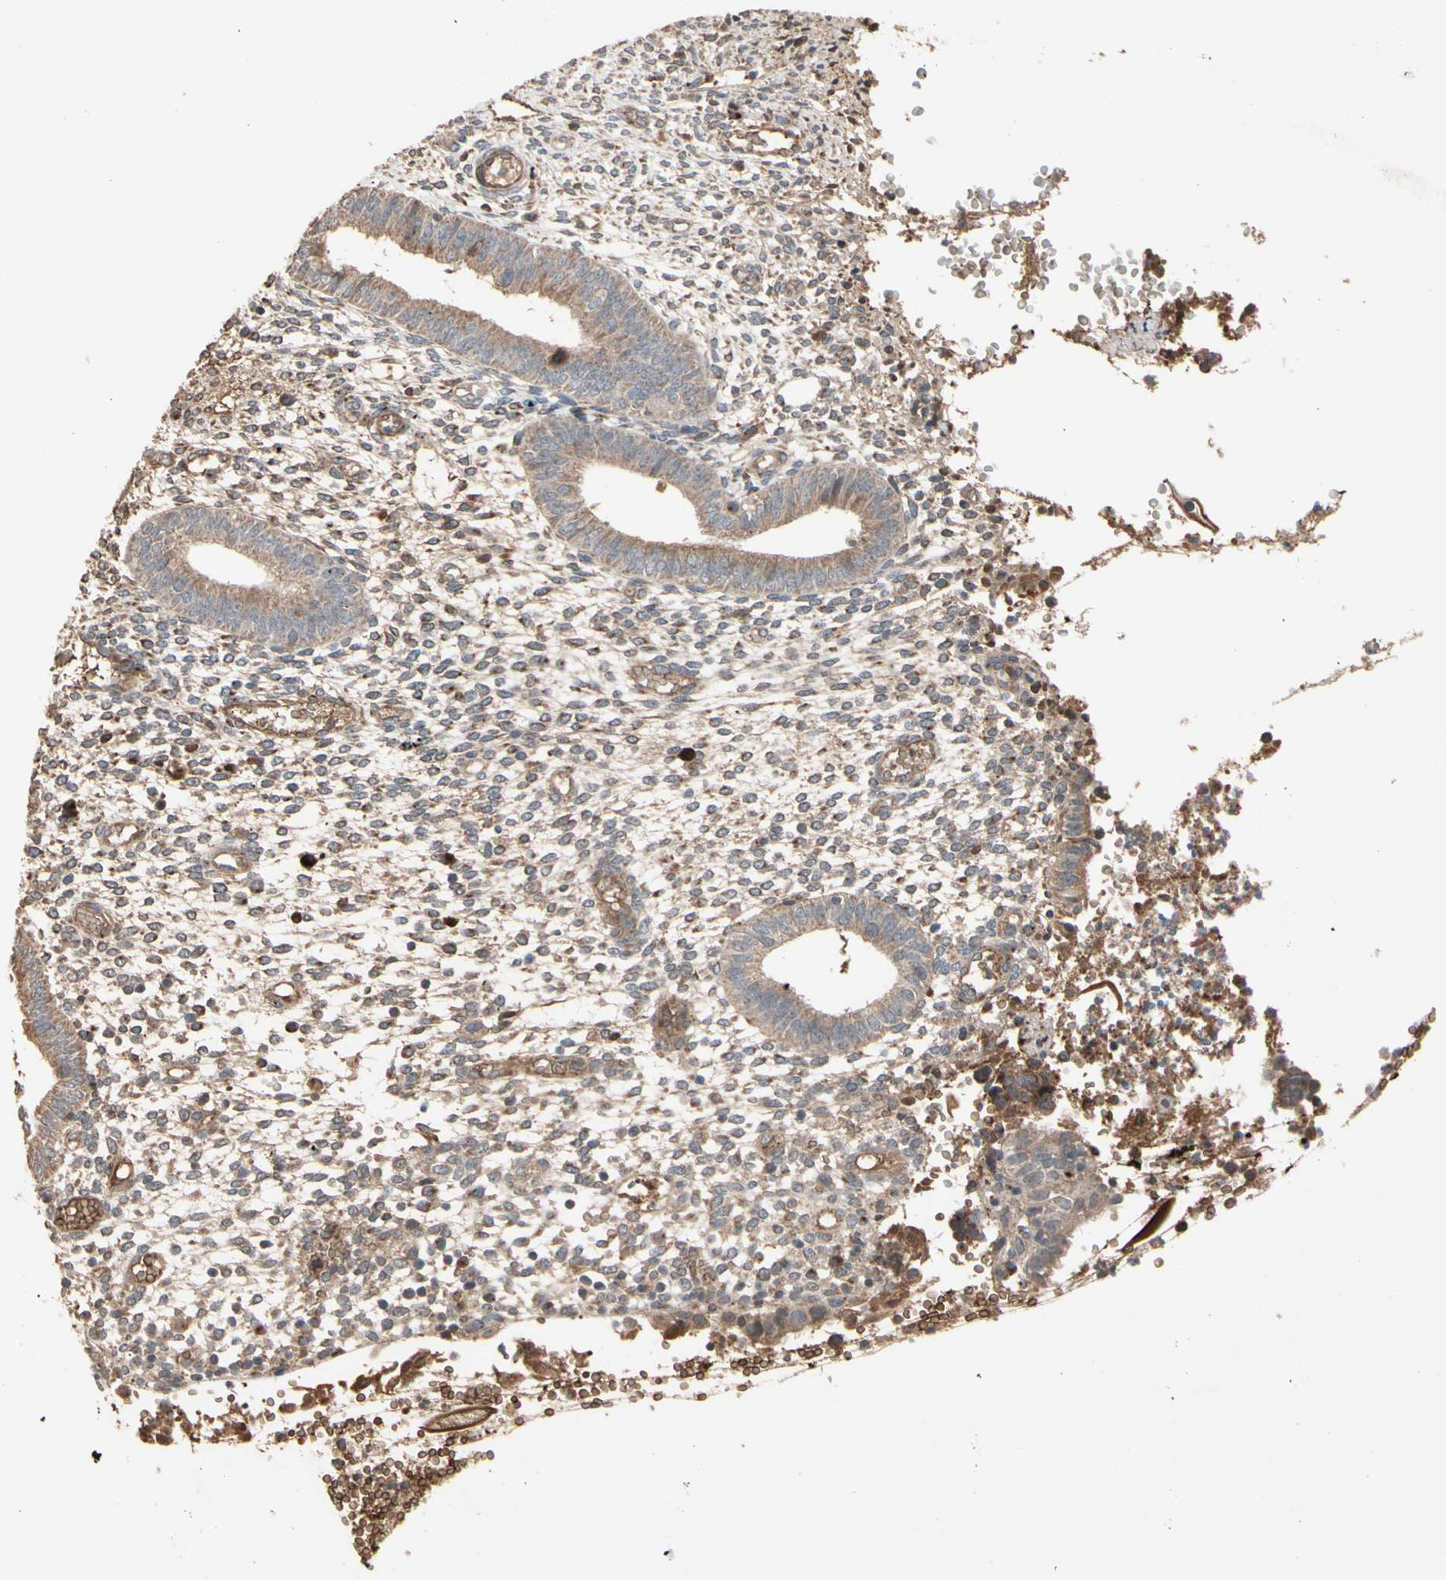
{"staining": {"intensity": "weak", "quantity": ">75%", "location": "cytoplasmic/membranous"}, "tissue": "endometrium", "cell_type": "Cells in endometrial stroma", "image_type": "normal", "snomed": [{"axis": "morphology", "description": "Normal tissue, NOS"}, {"axis": "topography", "description": "Endometrium"}], "caption": "Immunohistochemical staining of normal human endometrium exhibits >75% levels of weak cytoplasmic/membranous protein positivity in about >75% of cells in endometrial stroma.", "gene": "GCK", "patient": {"sex": "female", "age": 35}}